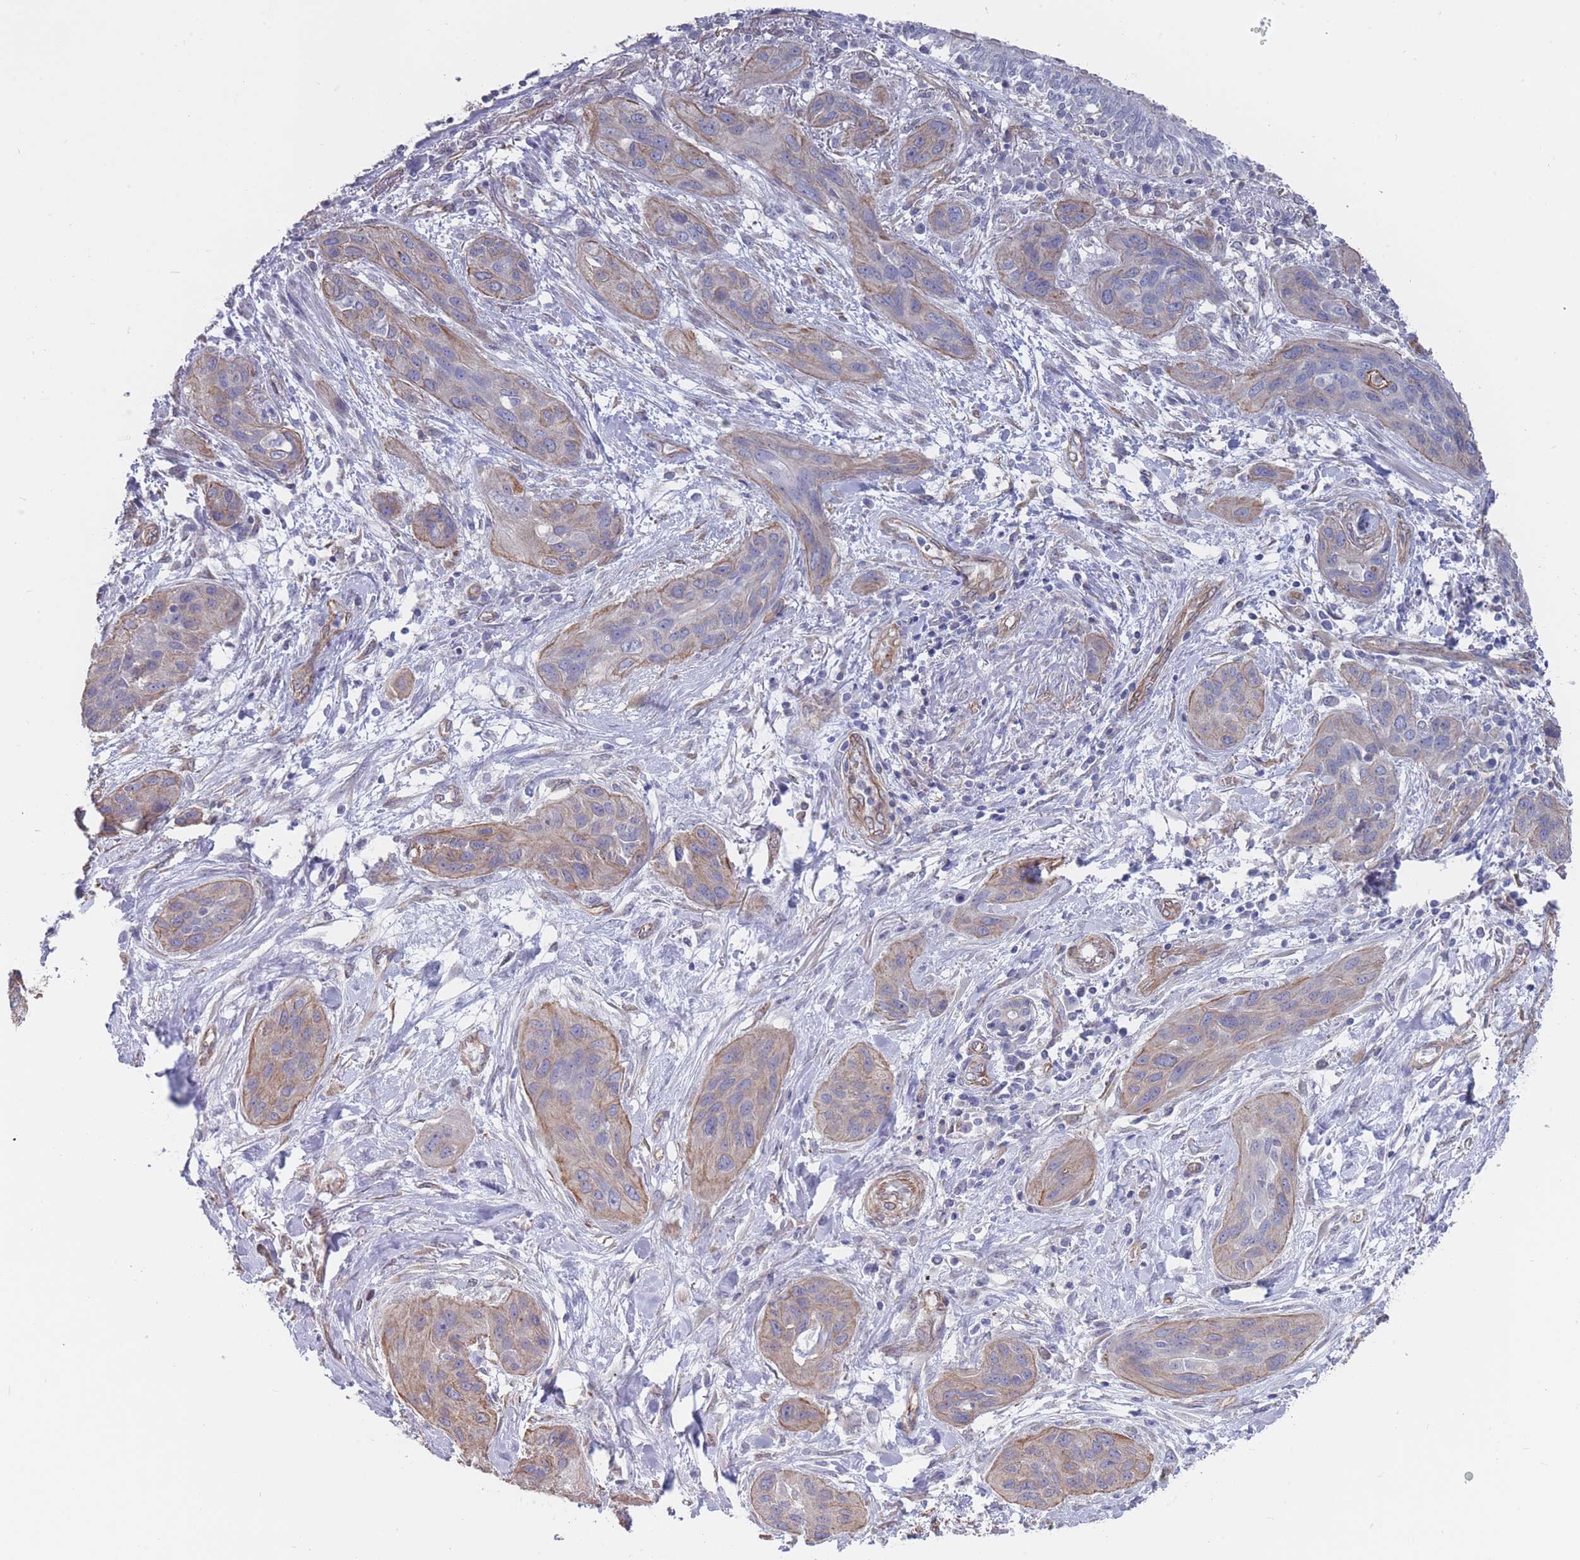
{"staining": {"intensity": "weak", "quantity": "25%-75%", "location": "cytoplasmic/membranous"}, "tissue": "lung cancer", "cell_type": "Tumor cells", "image_type": "cancer", "snomed": [{"axis": "morphology", "description": "Squamous cell carcinoma, NOS"}, {"axis": "topography", "description": "Lung"}], "caption": "High-power microscopy captured an immunohistochemistry photomicrograph of lung squamous cell carcinoma, revealing weak cytoplasmic/membranous staining in approximately 25%-75% of tumor cells.", "gene": "SLC1A6", "patient": {"sex": "female", "age": 70}}